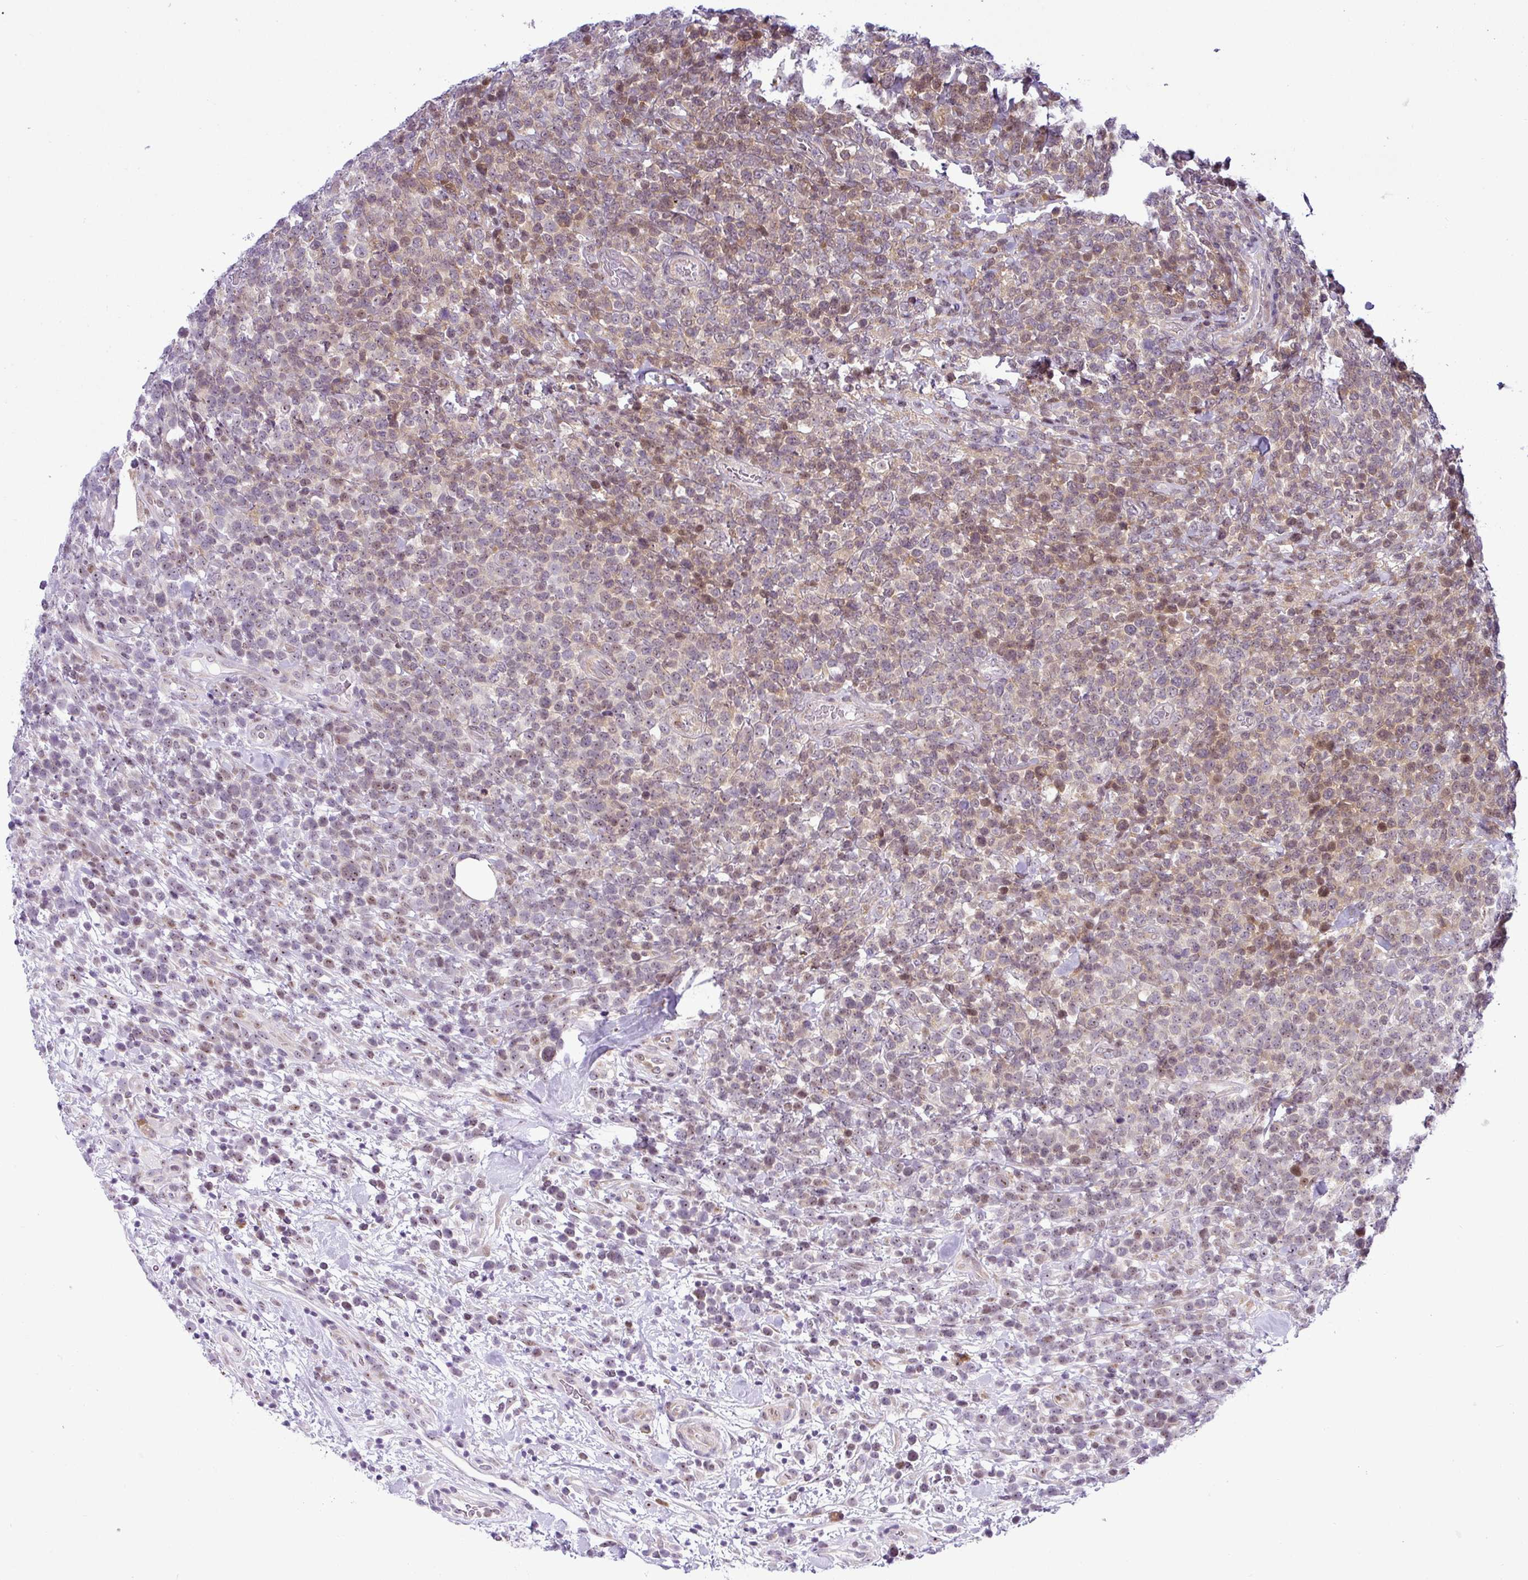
{"staining": {"intensity": "weak", "quantity": "25%-75%", "location": "cytoplasmic/membranous,nuclear"}, "tissue": "lymphoma", "cell_type": "Tumor cells", "image_type": "cancer", "snomed": [{"axis": "morphology", "description": "Malignant lymphoma, non-Hodgkin's type, High grade"}, {"axis": "topography", "description": "Soft tissue"}], "caption": "Immunohistochemical staining of human lymphoma shows weak cytoplasmic/membranous and nuclear protein positivity in approximately 25%-75% of tumor cells.", "gene": "NDUFB2", "patient": {"sex": "female", "age": 56}}